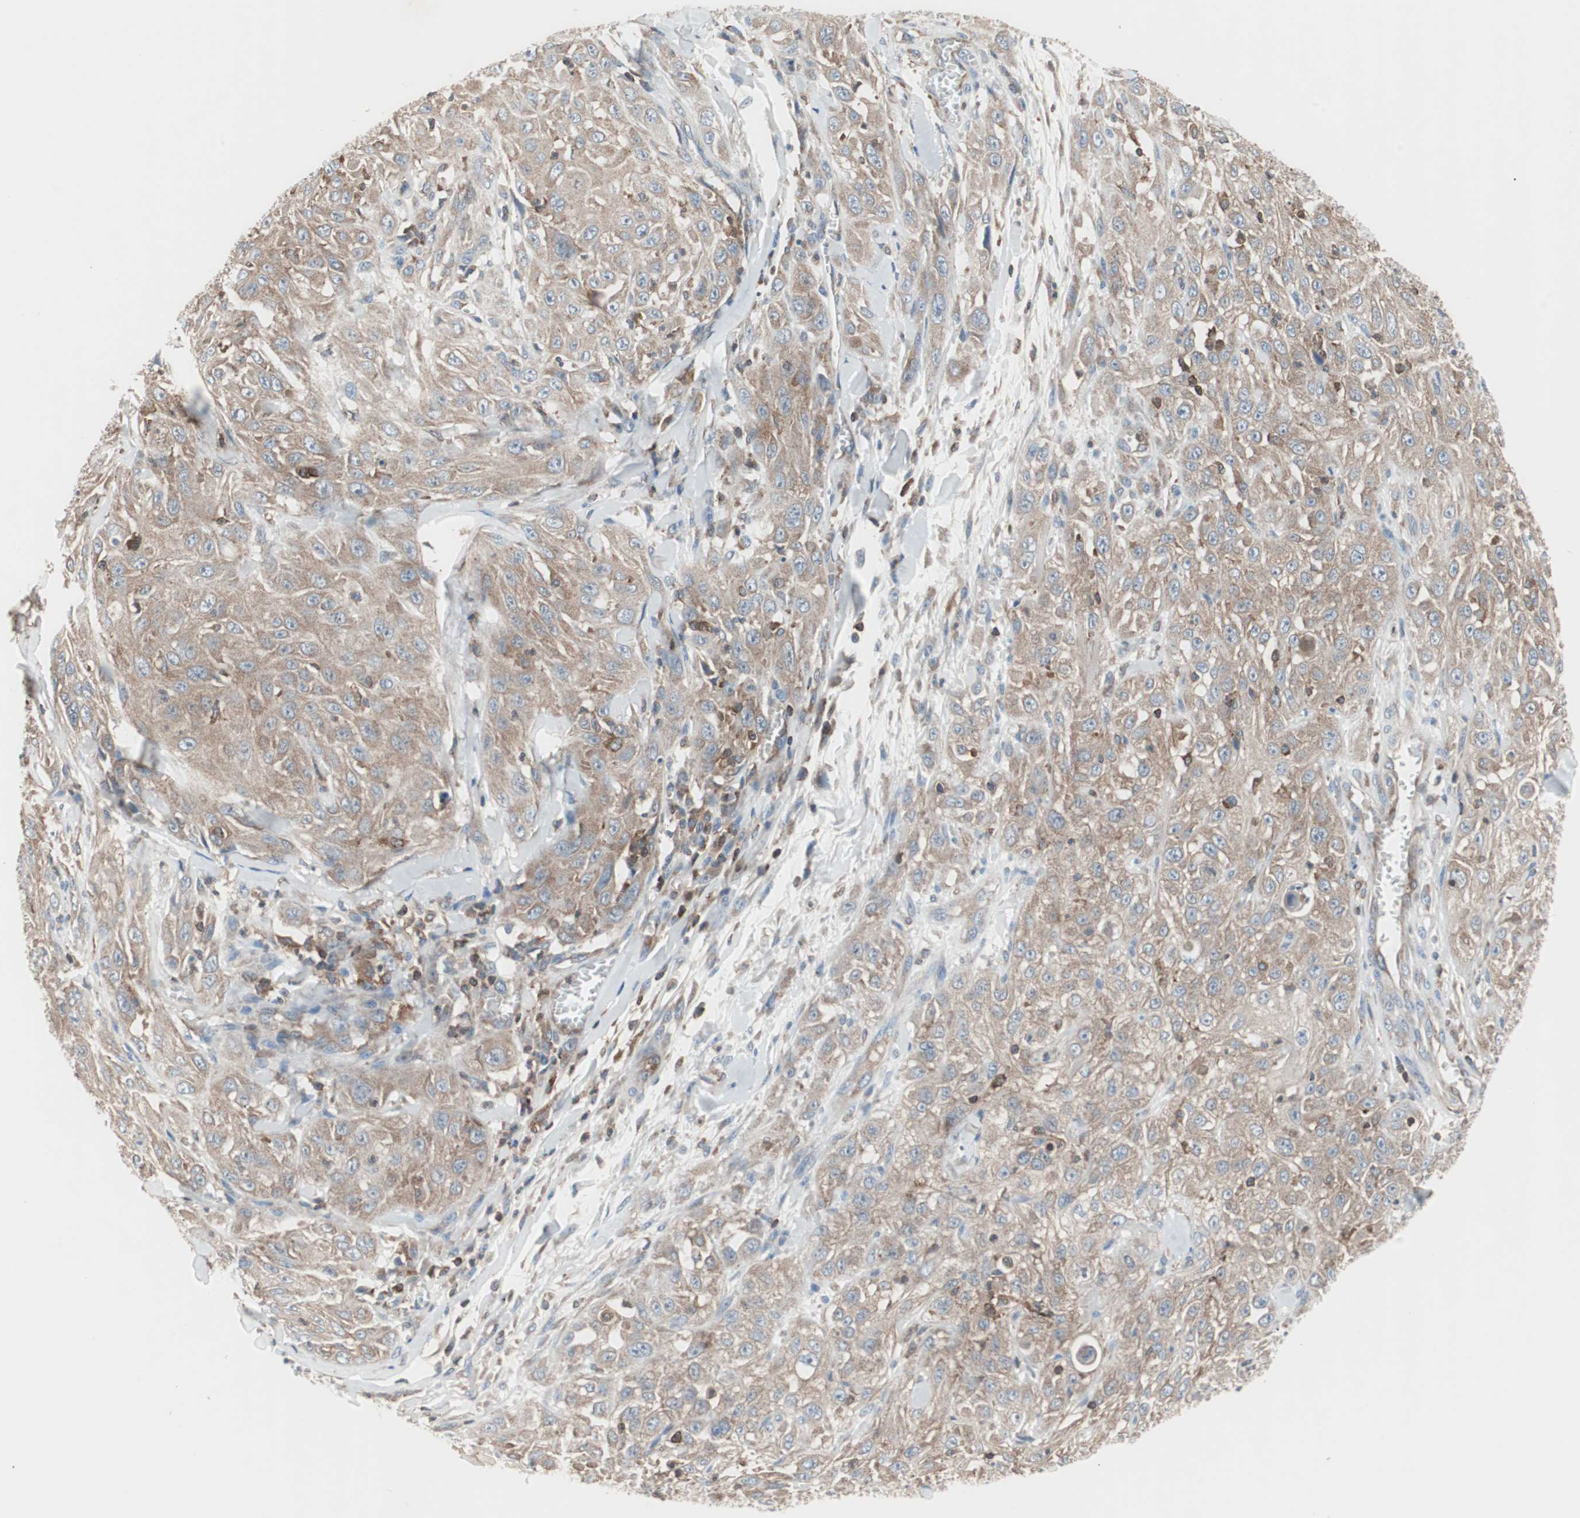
{"staining": {"intensity": "moderate", "quantity": ">75%", "location": "cytoplasmic/membranous"}, "tissue": "skin cancer", "cell_type": "Tumor cells", "image_type": "cancer", "snomed": [{"axis": "morphology", "description": "Squamous cell carcinoma, NOS"}, {"axis": "morphology", "description": "Squamous cell carcinoma, metastatic, NOS"}, {"axis": "topography", "description": "Skin"}, {"axis": "topography", "description": "Lymph node"}], "caption": "High-power microscopy captured an immunohistochemistry (IHC) image of metastatic squamous cell carcinoma (skin), revealing moderate cytoplasmic/membranous staining in about >75% of tumor cells. (brown staining indicates protein expression, while blue staining denotes nuclei).", "gene": "PIK3R1", "patient": {"sex": "male", "age": 75}}